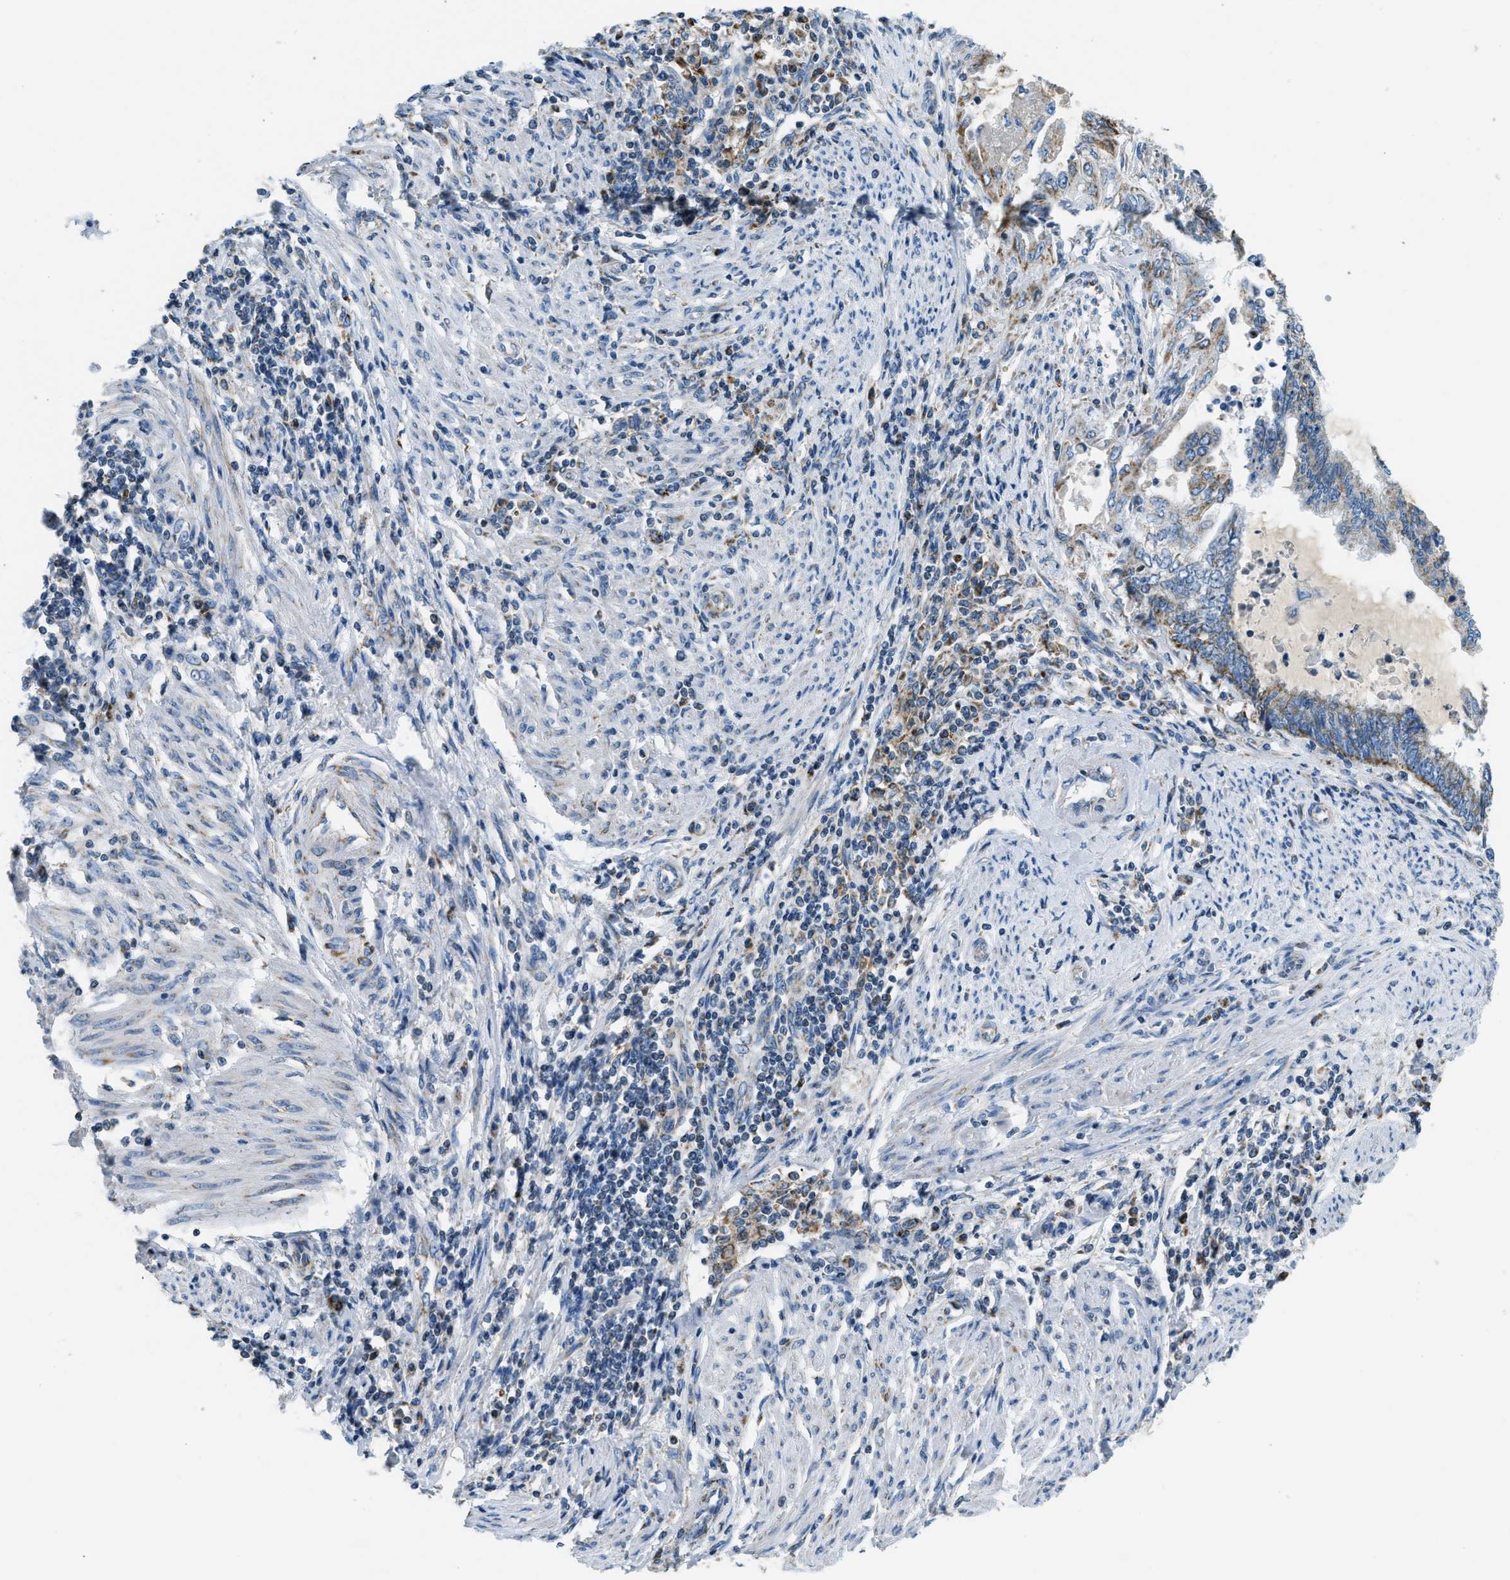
{"staining": {"intensity": "moderate", "quantity": "25%-75%", "location": "cytoplasmic/membranous"}, "tissue": "endometrial cancer", "cell_type": "Tumor cells", "image_type": "cancer", "snomed": [{"axis": "morphology", "description": "Adenocarcinoma, NOS"}, {"axis": "topography", "description": "Uterus"}, {"axis": "topography", "description": "Endometrium"}], "caption": "Immunohistochemical staining of human endometrial cancer shows medium levels of moderate cytoplasmic/membranous positivity in approximately 25%-75% of tumor cells.", "gene": "ACADVL", "patient": {"sex": "female", "age": 70}}